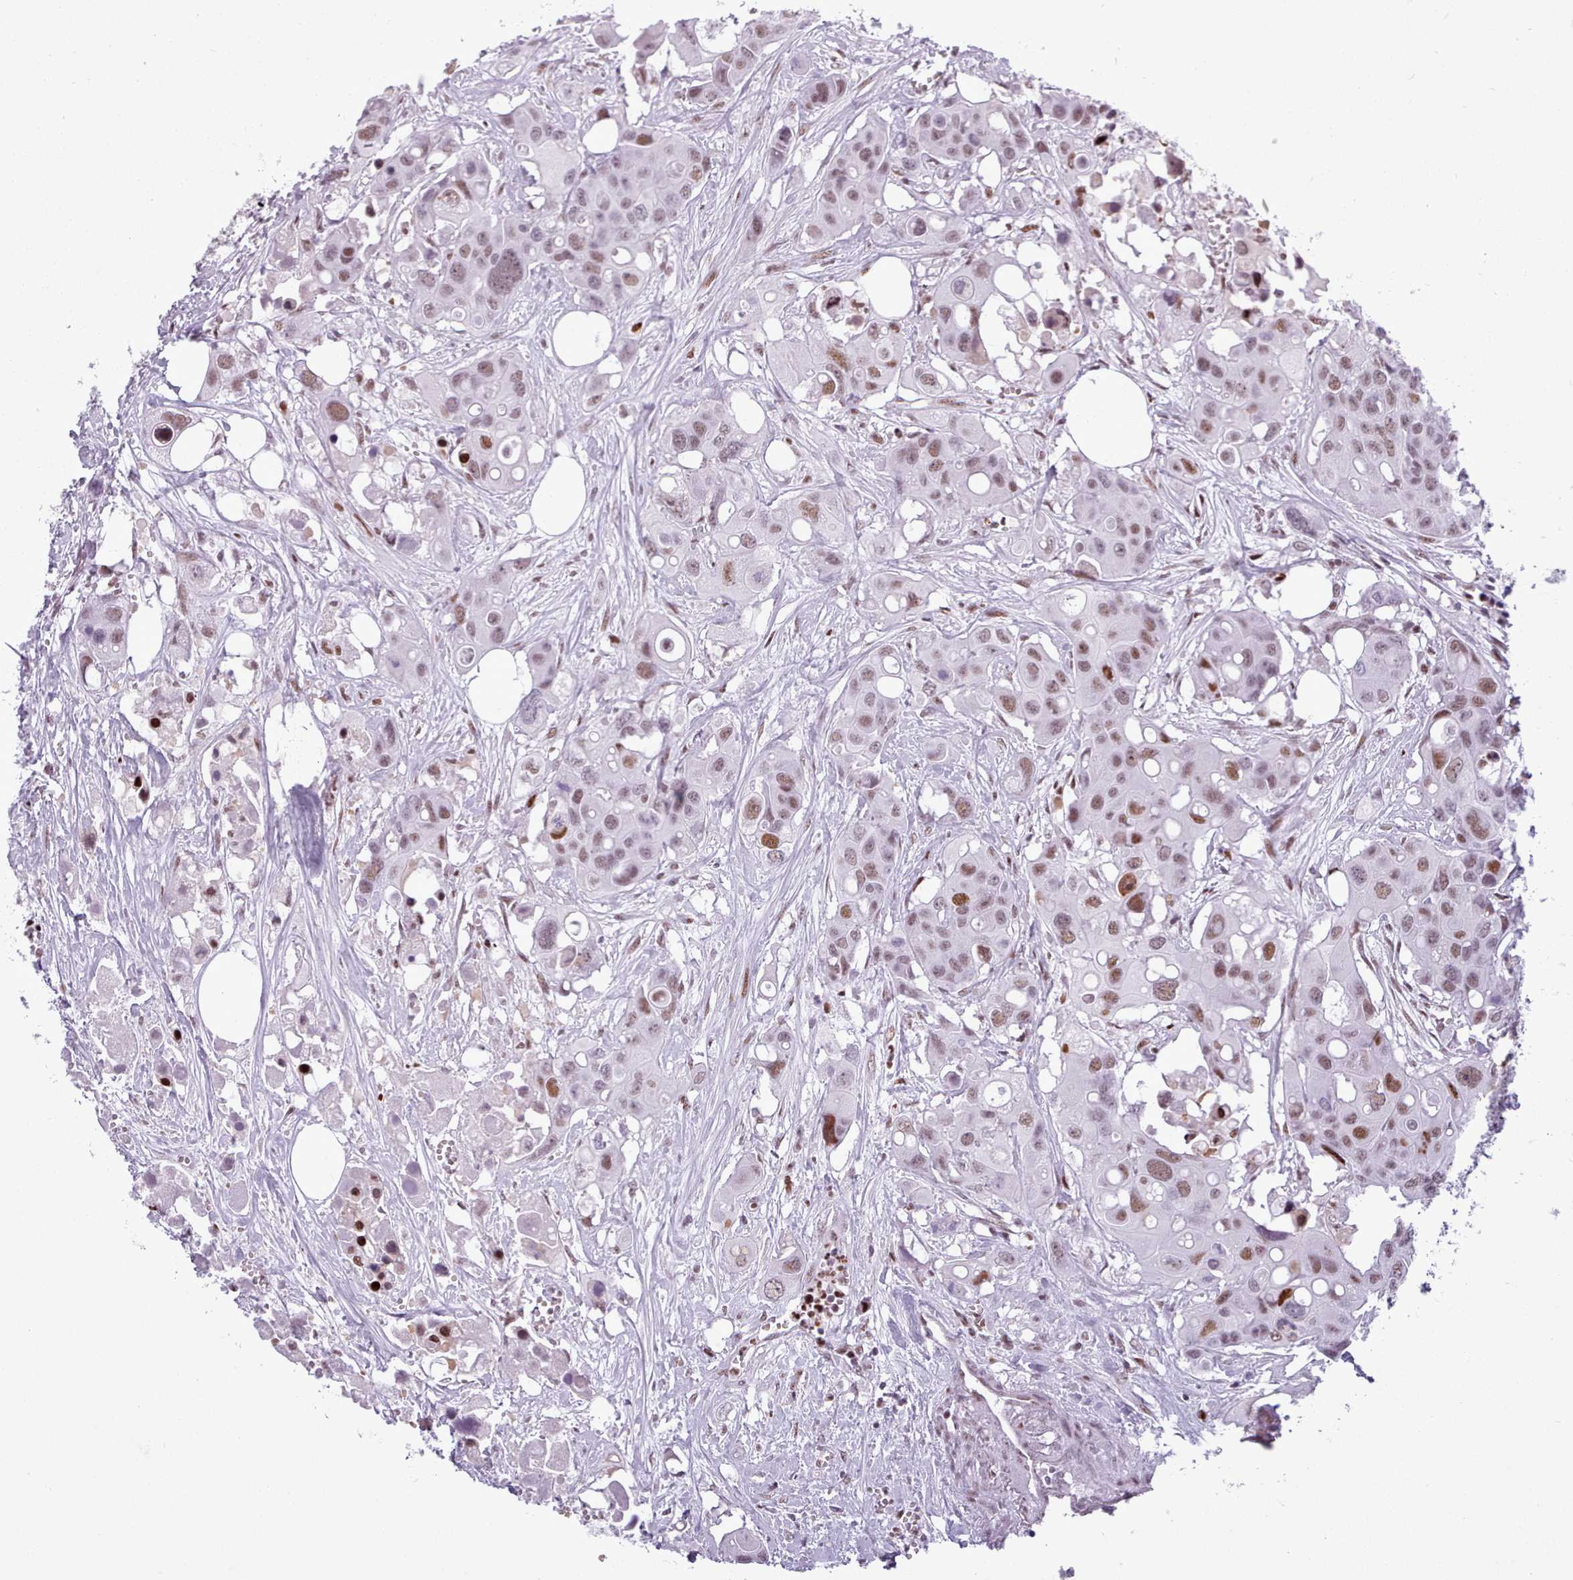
{"staining": {"intensity": "moderate", "quantity": ">75%", "location": "nuclear"}, "tissue": "colorectal cancer", "cell_type": "Tumor cells", "image_type": "cancer", "snomed": [{"axis": "morphology", "description": "Adenocarcinoma, NOS"}, {"axis": "topography", "description": "Colon"}], "caption": "Adenocarcinoma (colorectal) stained for a protein reveals moderate nuclear positivity in tumor cells.", "gene": "SRSF4", "patient": {"sex": "male", "age": 77}}